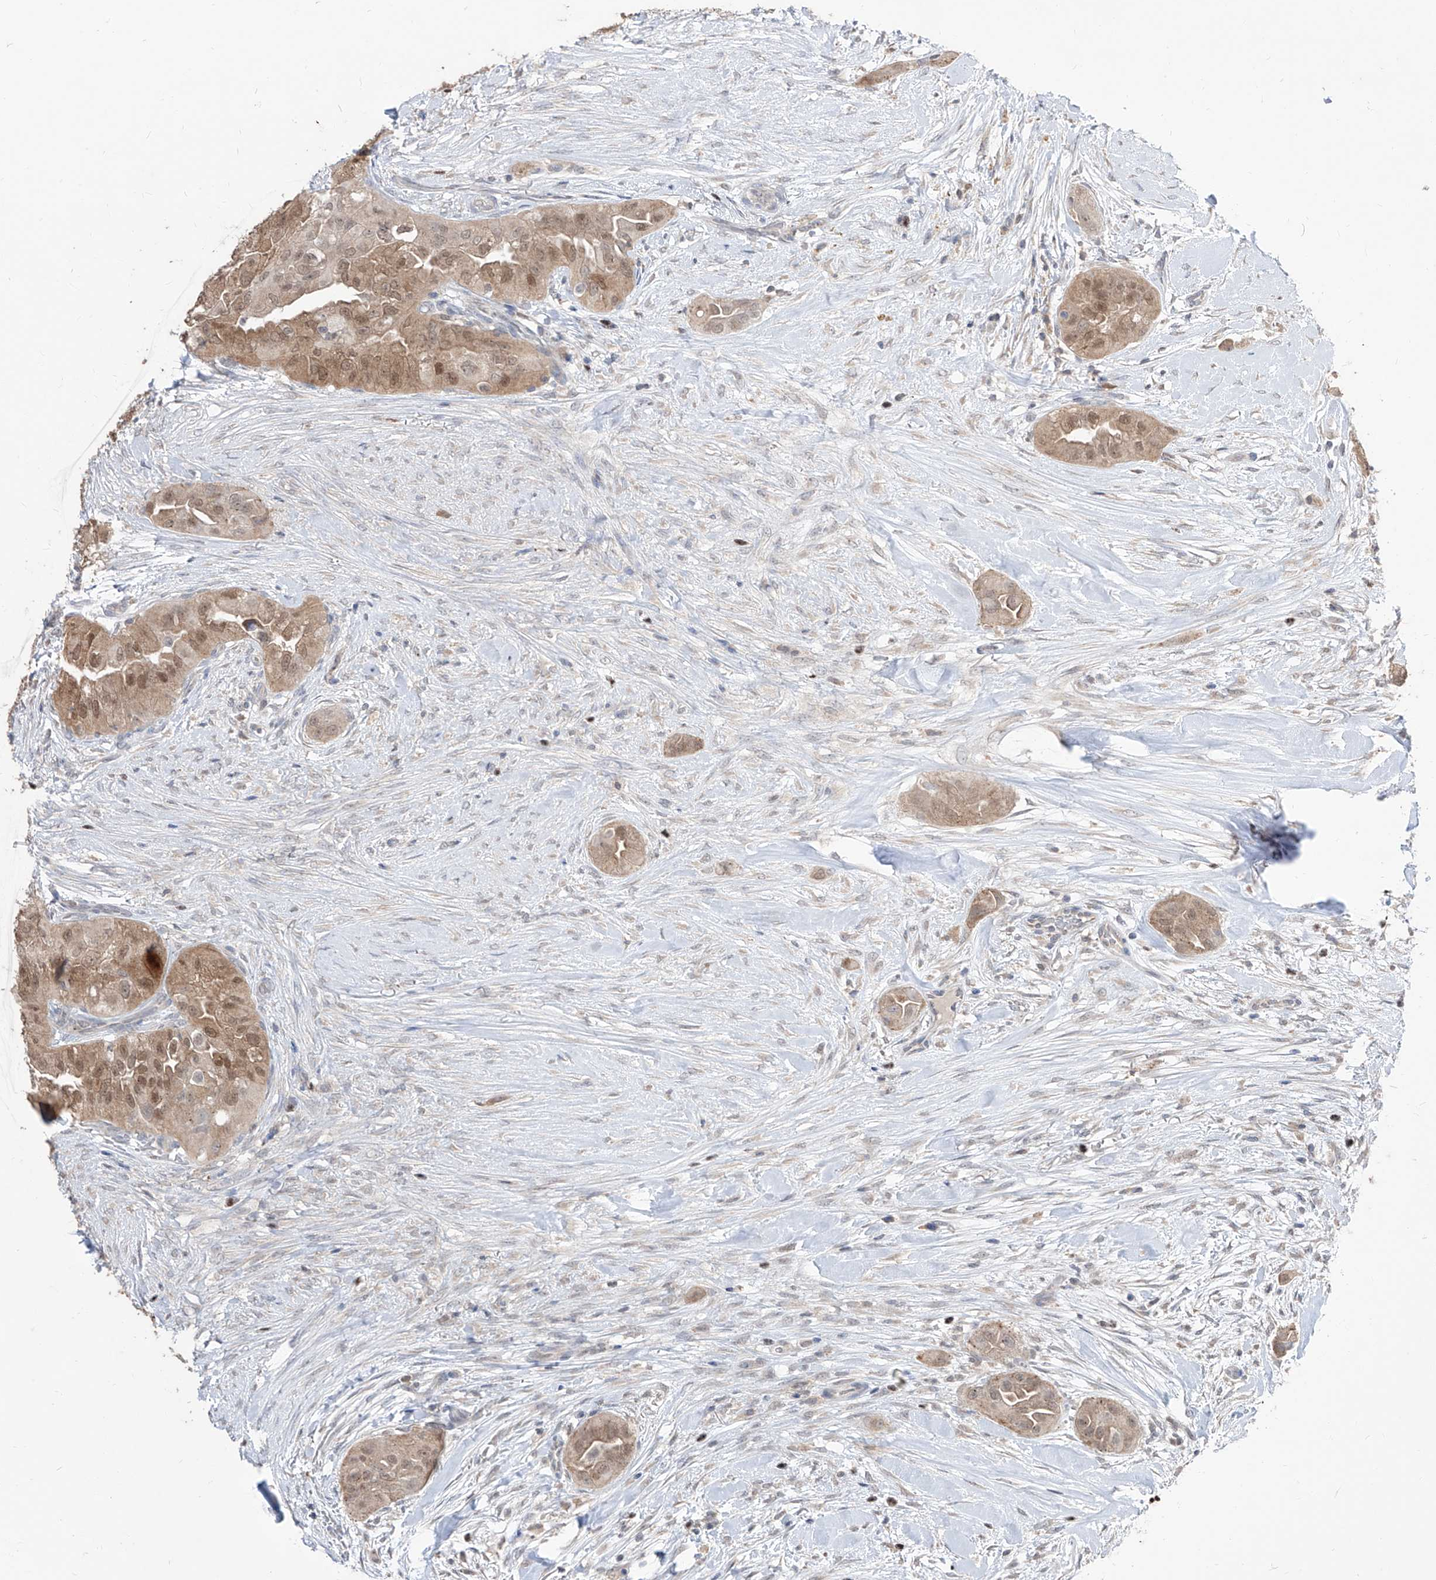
{"staining": {"intensity": "moderate", "quantity": ">75%", "location": "cytoplasmic/membranous,nuclear"}, "tissue": "thyroid cancer", "cell_type": "Tumor cells", "image_type": "cancer", "snomed": [{"axis": "morphology", "description": "Papillary adenocarcinoma, NOS"}, {"axis": "topography", "description": "Thyroid gland"}], "caption": "Moderate cytoplasmic/membranous and nuclear staining is present in approximately >75% of tumor cells in thyroid cancer (papillary adenocarcinoma).", "gene": "BROX", "patient": {"sex": "female", "age": 59}}